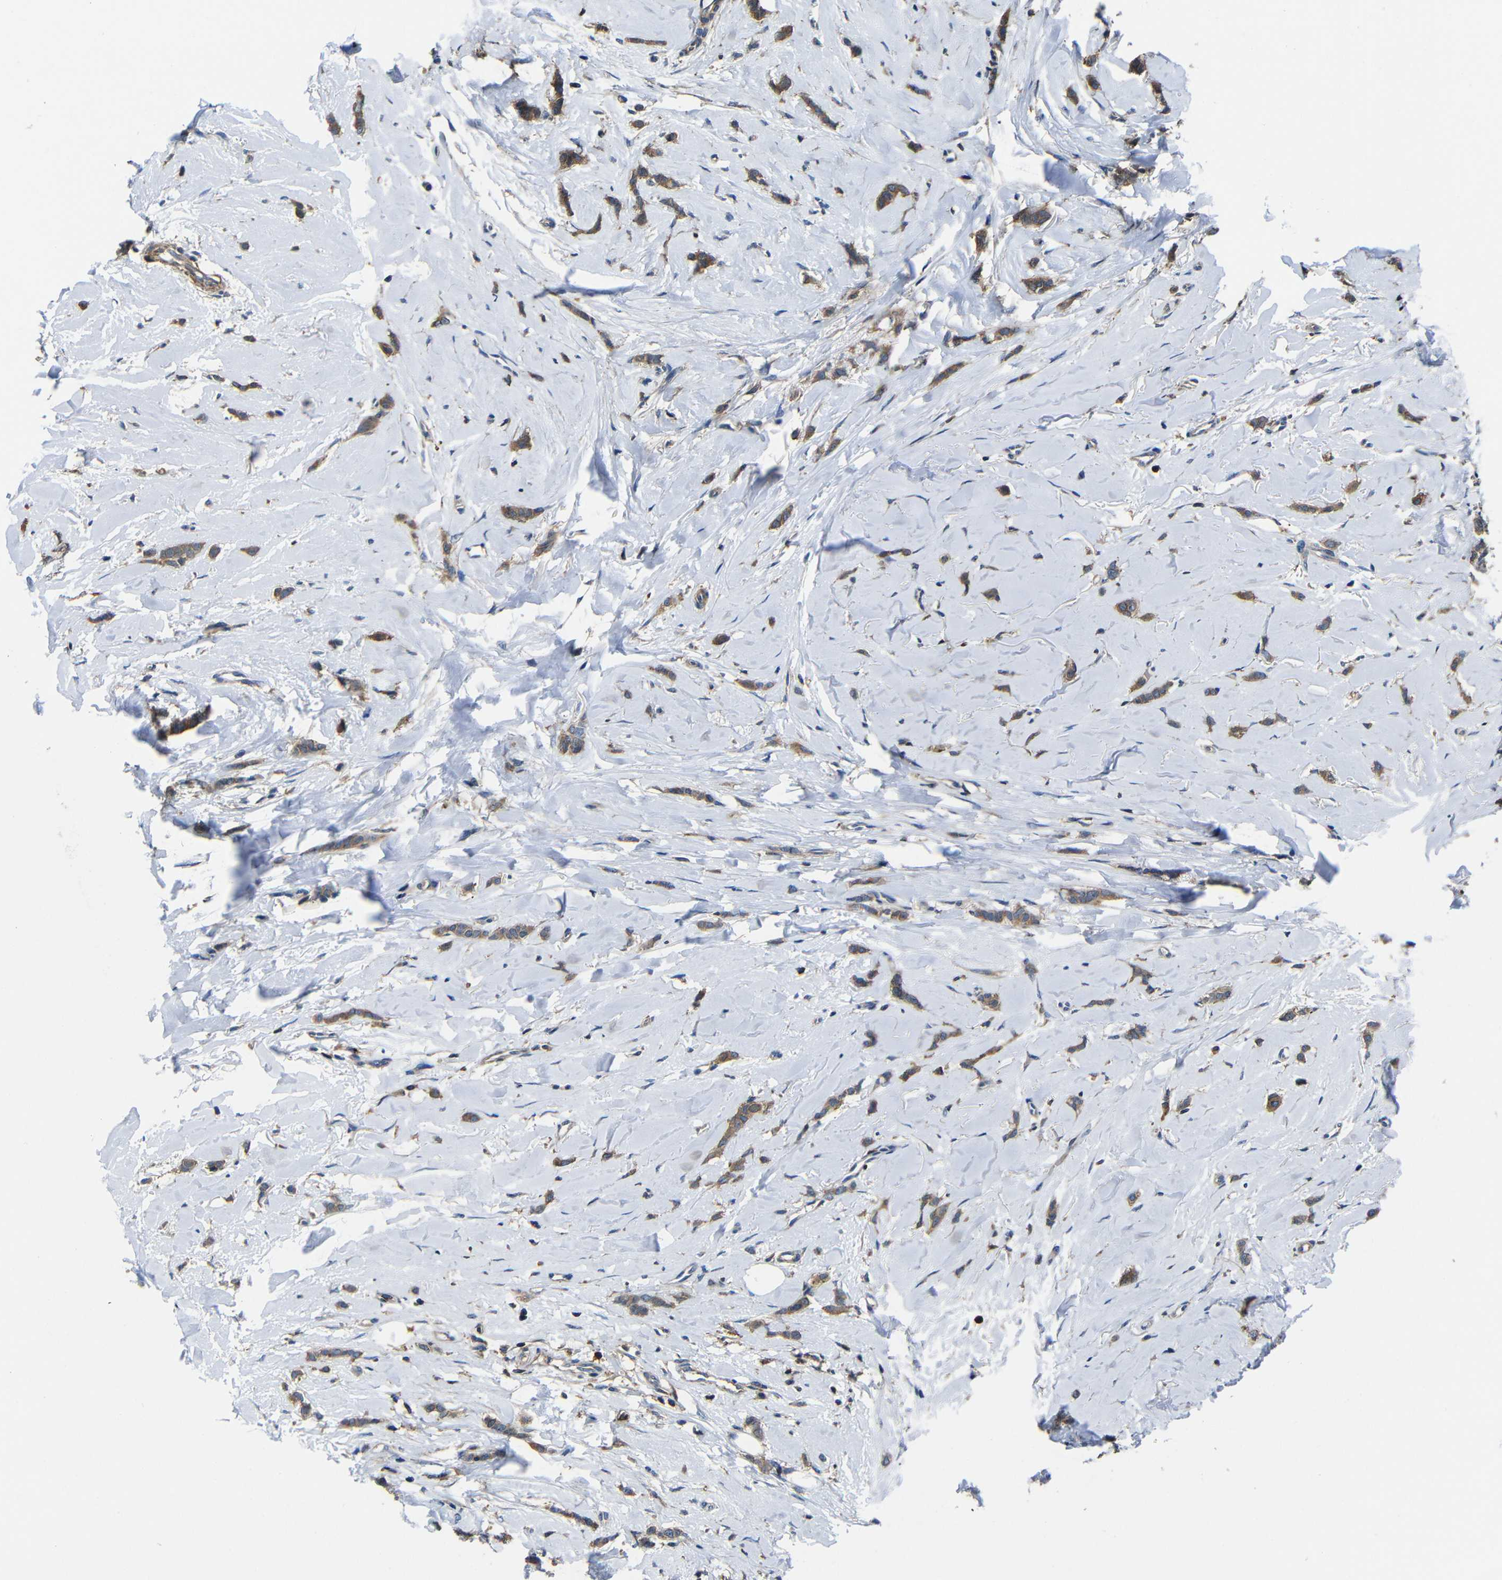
{"staining": {"intensity": "moderate", "quantity": ">75%", "location": "cytoplasmic/membranous"}, "tissue": "breast cancer", "cell_type": "Tumor cells", "image_type": "cancer", "snomed": [{"axis": "morphology", "description": "Lobular carcinoma"}, {"axis": "topography", "description": "Skin"}, {"axis": "topography", "description": "Breast"}], "caption": "This is an image of immunohistochemistry (IHC) staining of breast cancer, which shows moderate expression in the cytoplasmic/membranous of tumor cells.", "gene": "GDI1", "patient": {"sex": "female", "age": 46}}